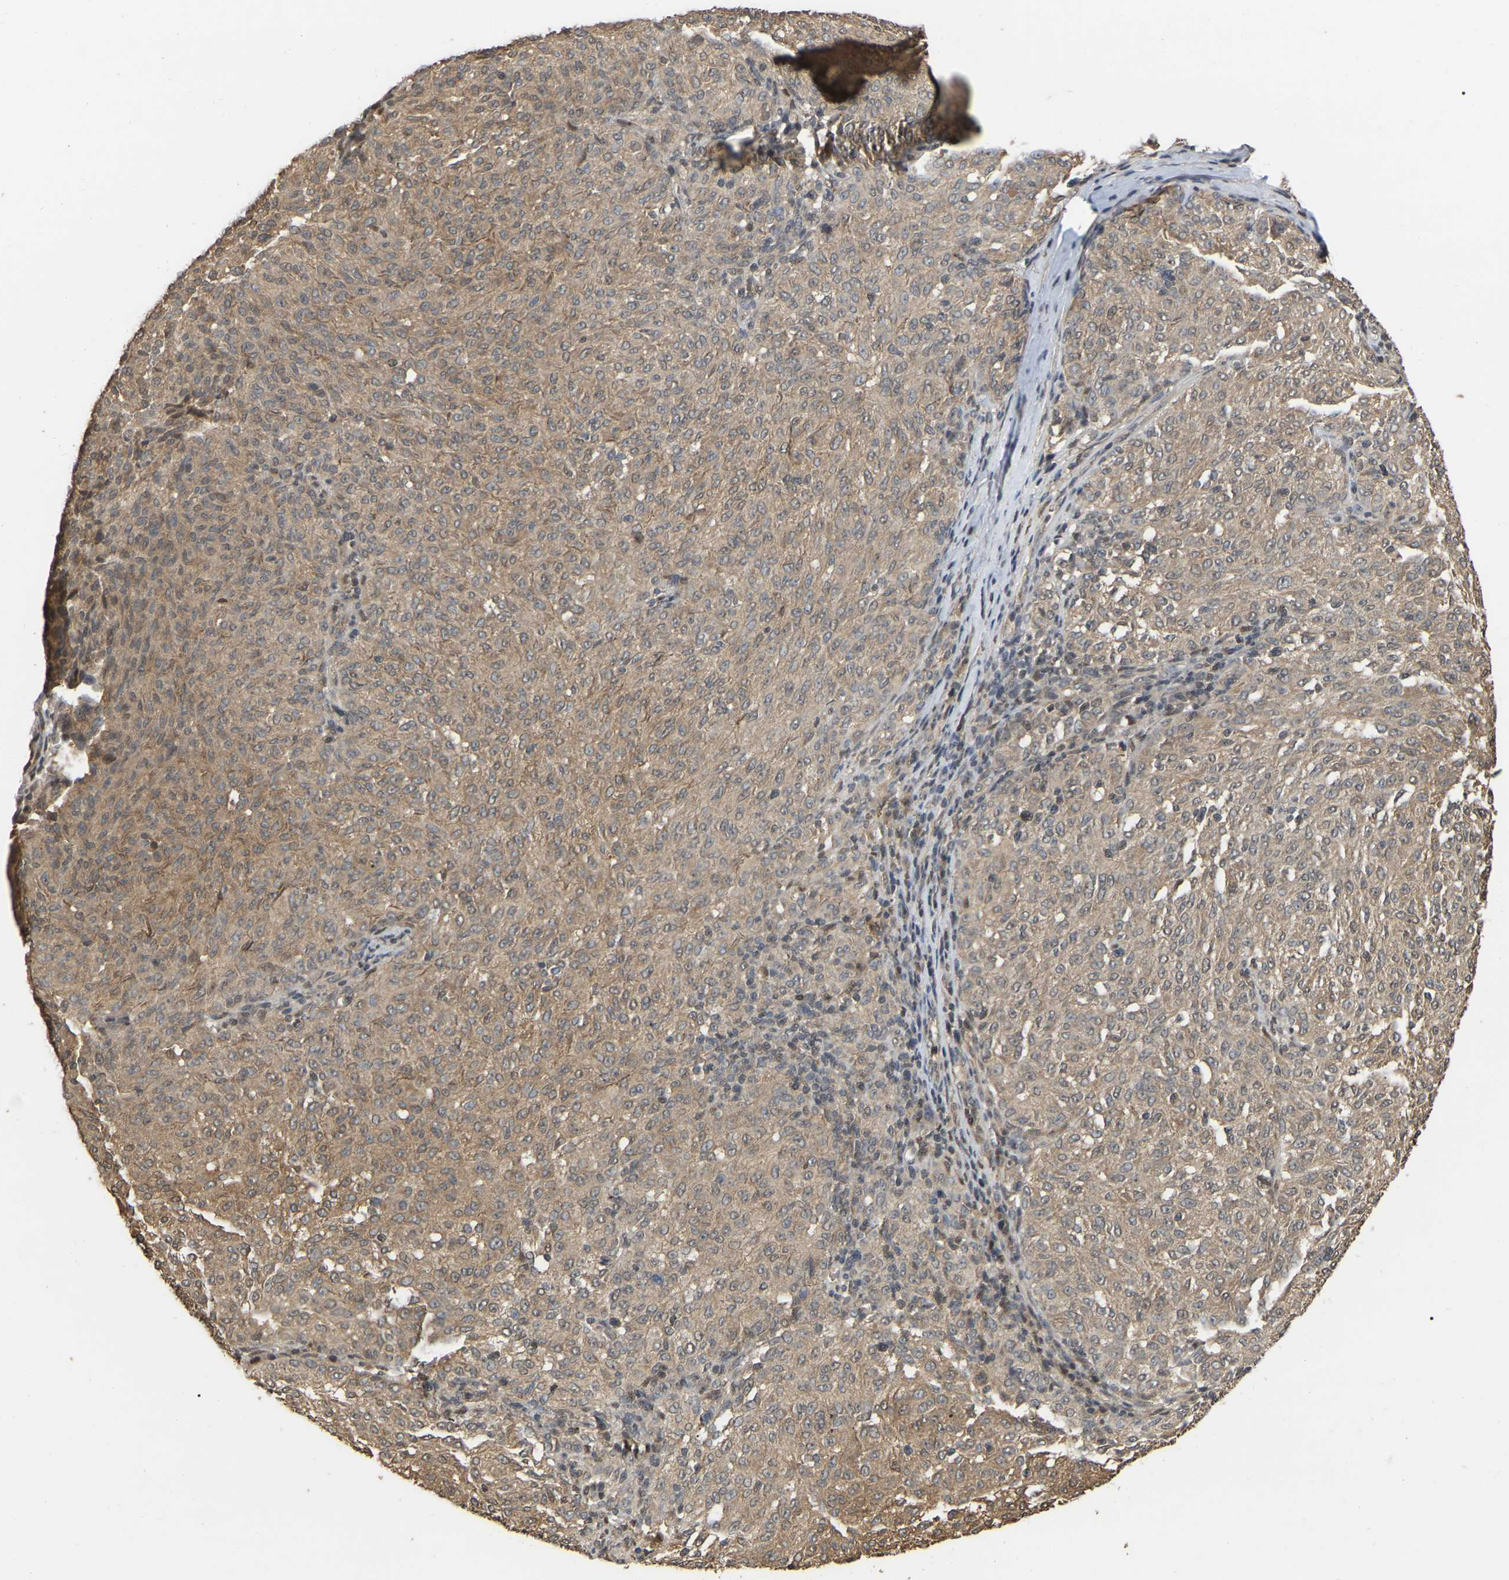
{"staining": {"intensity": "weak", "quantity": ">75%", "location": "cytoplasmic/membranous"}, "tissue": "melanoma", "cell_type": "Tumor cells", "image_type": "cancer", "snomed": [{"axis": "morphology", "description": "Malignant melanoma, NOS"}, {"axis": "topography", "description": "Skin"}], "caption": "Immunohistochemistry (IHC) photomicrograph of malignant melanoma stained for a protein (brown), which exhibits low levels of weak cytoplasmic/membranous positivity in about >75% of tumor cells.", "gene": "FAM219A", "patient": {"sex": "female", "age": 72}}